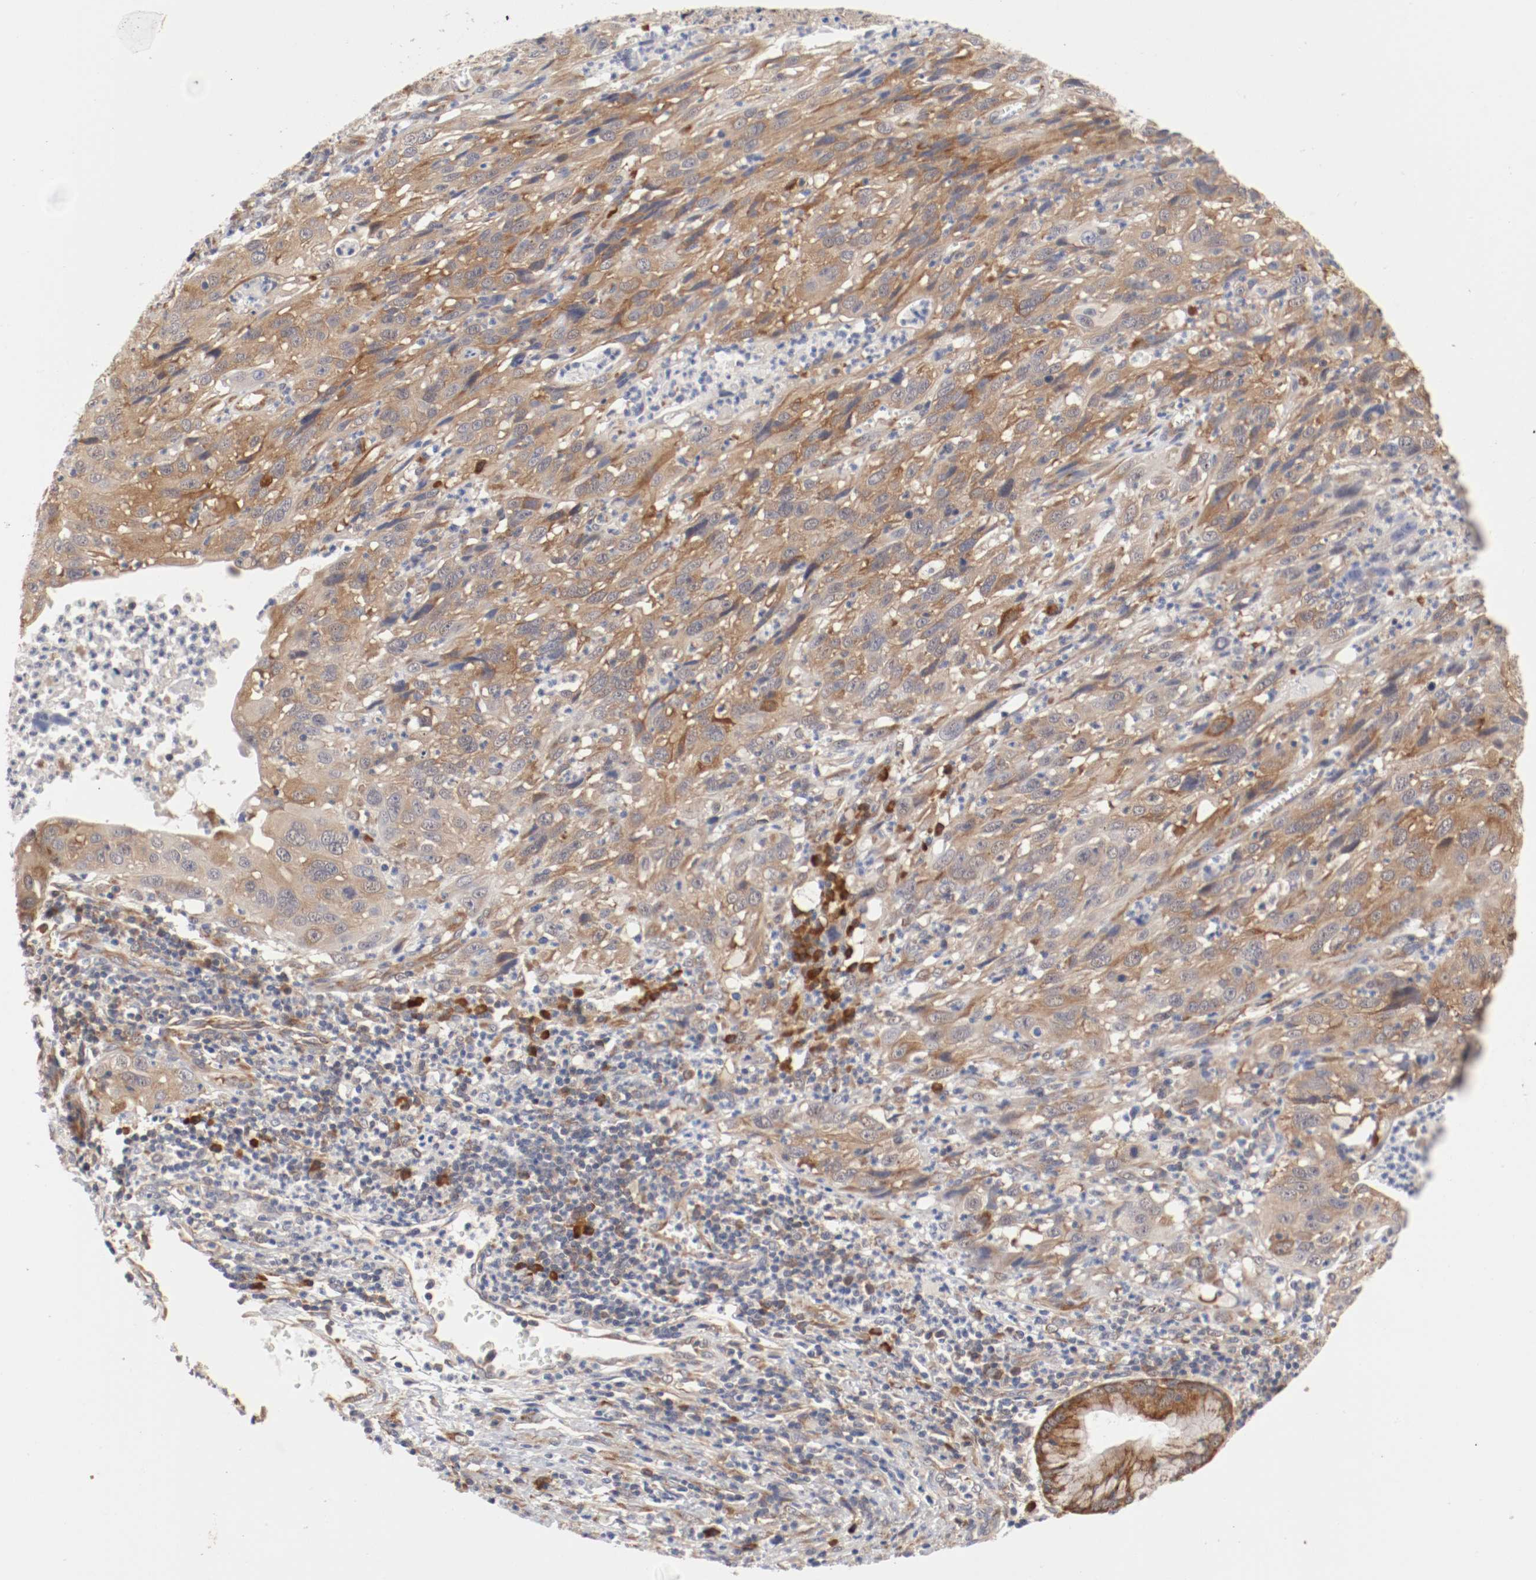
{"staining": {"intensity": "weak", "quantity": ">75%", "location": "cytoplasmic/membranous"}, "tissue": "cervical cancer", "cell_type": "Tumor cells", "image_type": "cancer", "snomed": [{"axis": "morphology", "description": "Squamous cell carcinoma, NOS"}, {"axis": "topography", "description": "Cervix"}], "caption": "IHC histopathology image of human cervical cancer stained for a protein (brown), which shows low levels of weak cytoplasmic/membranous expression in approximately >75% of tumor cells.", "gene": "FKBP3", "patient": {"sex": "female", "age": 32}}